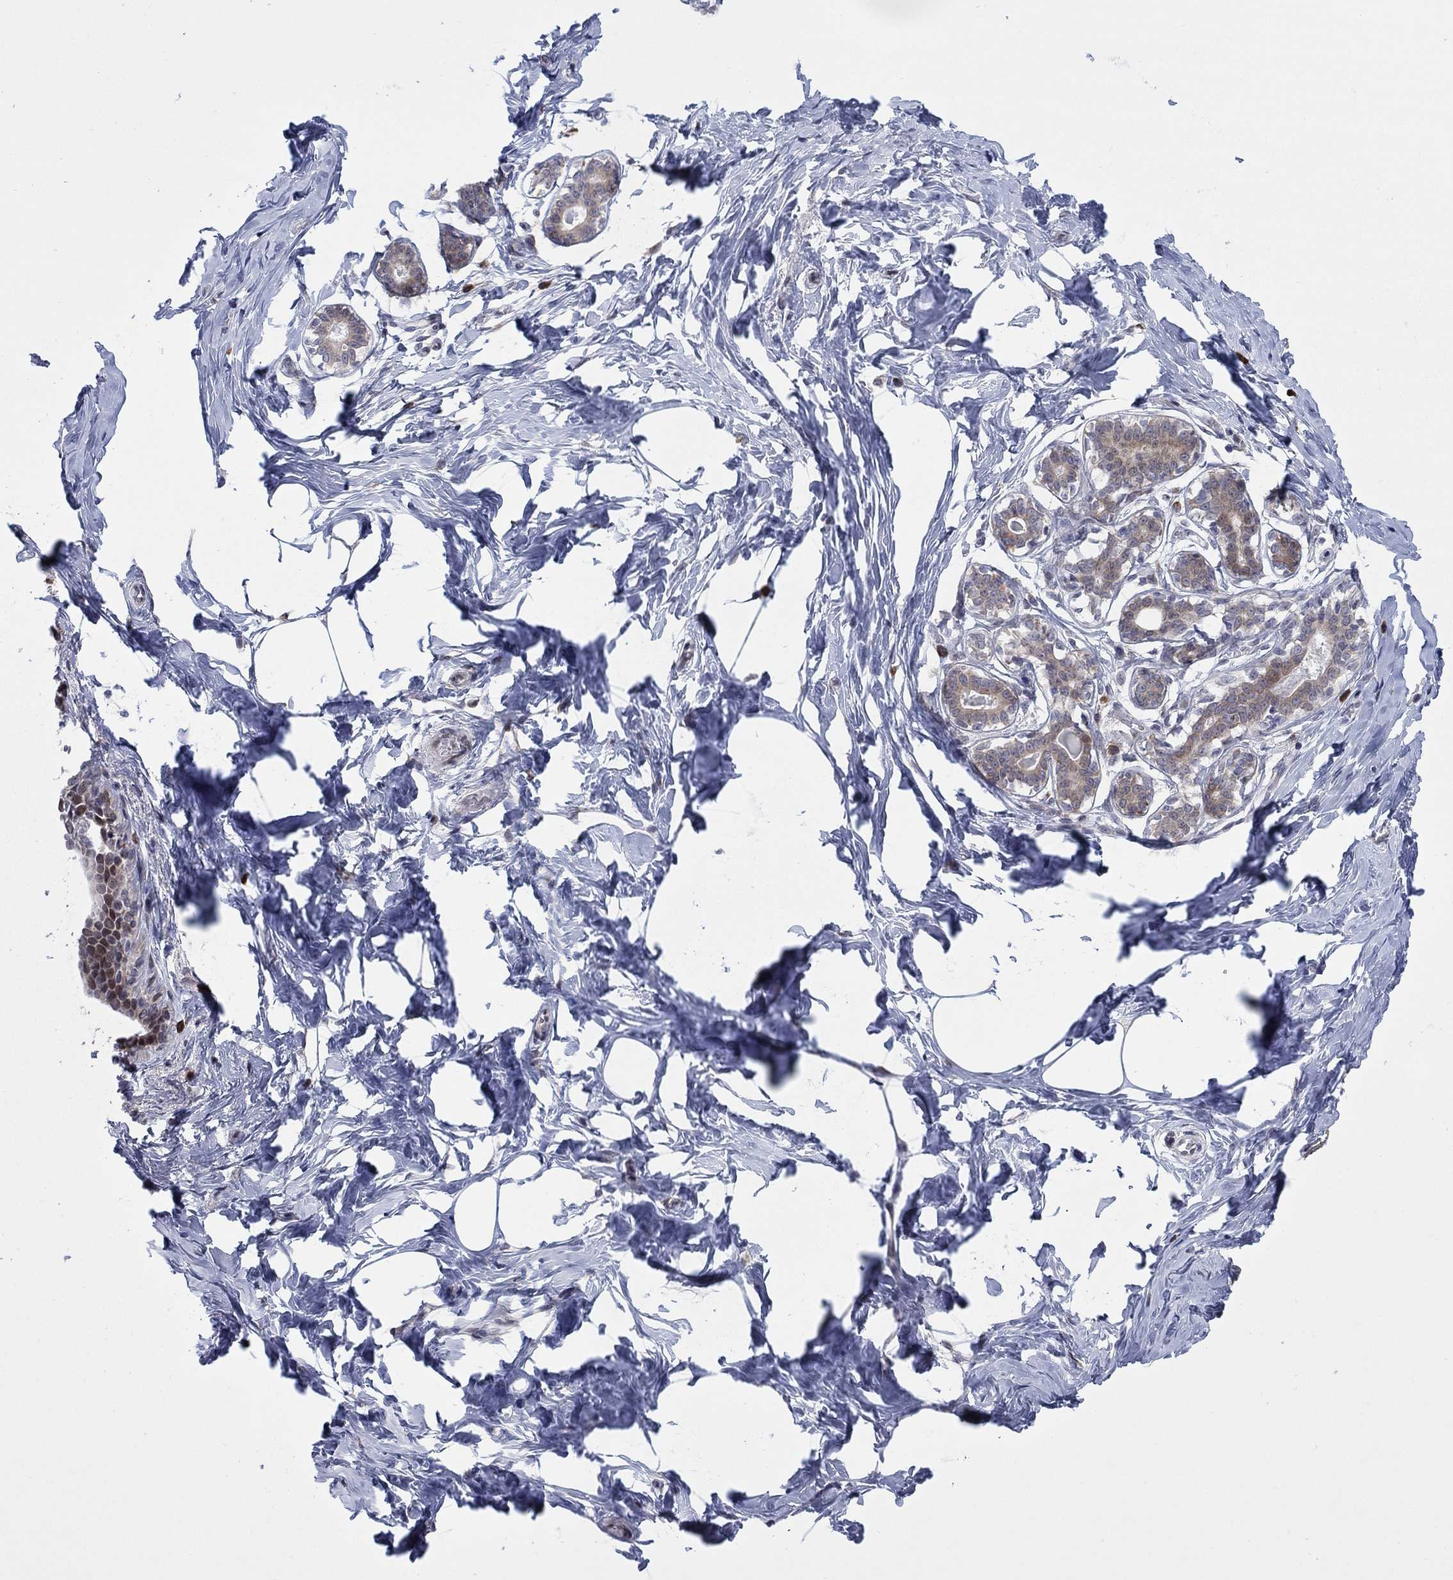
{"staining": {"intensity": "negative", "quantity": "none", "location": "none"}, "tissue": "breast", "cell_type": "Adipocytes", "image_type": "normal", "snomed": [{"axis": "morphology", "description": "Normal tissue, NOS"}, {"axis": "morphology", "description": "Lobular carcinoma, in situ"}, {"axis": "topography", "description": "Breast"}], "caption": "Adipocytes are negative for protein expression in normal human breast. (Brightfield microscopy of DAB IHC at high magnification).", "gene": "TTC21B", "patient": {"sex": "female", "age": 35}}